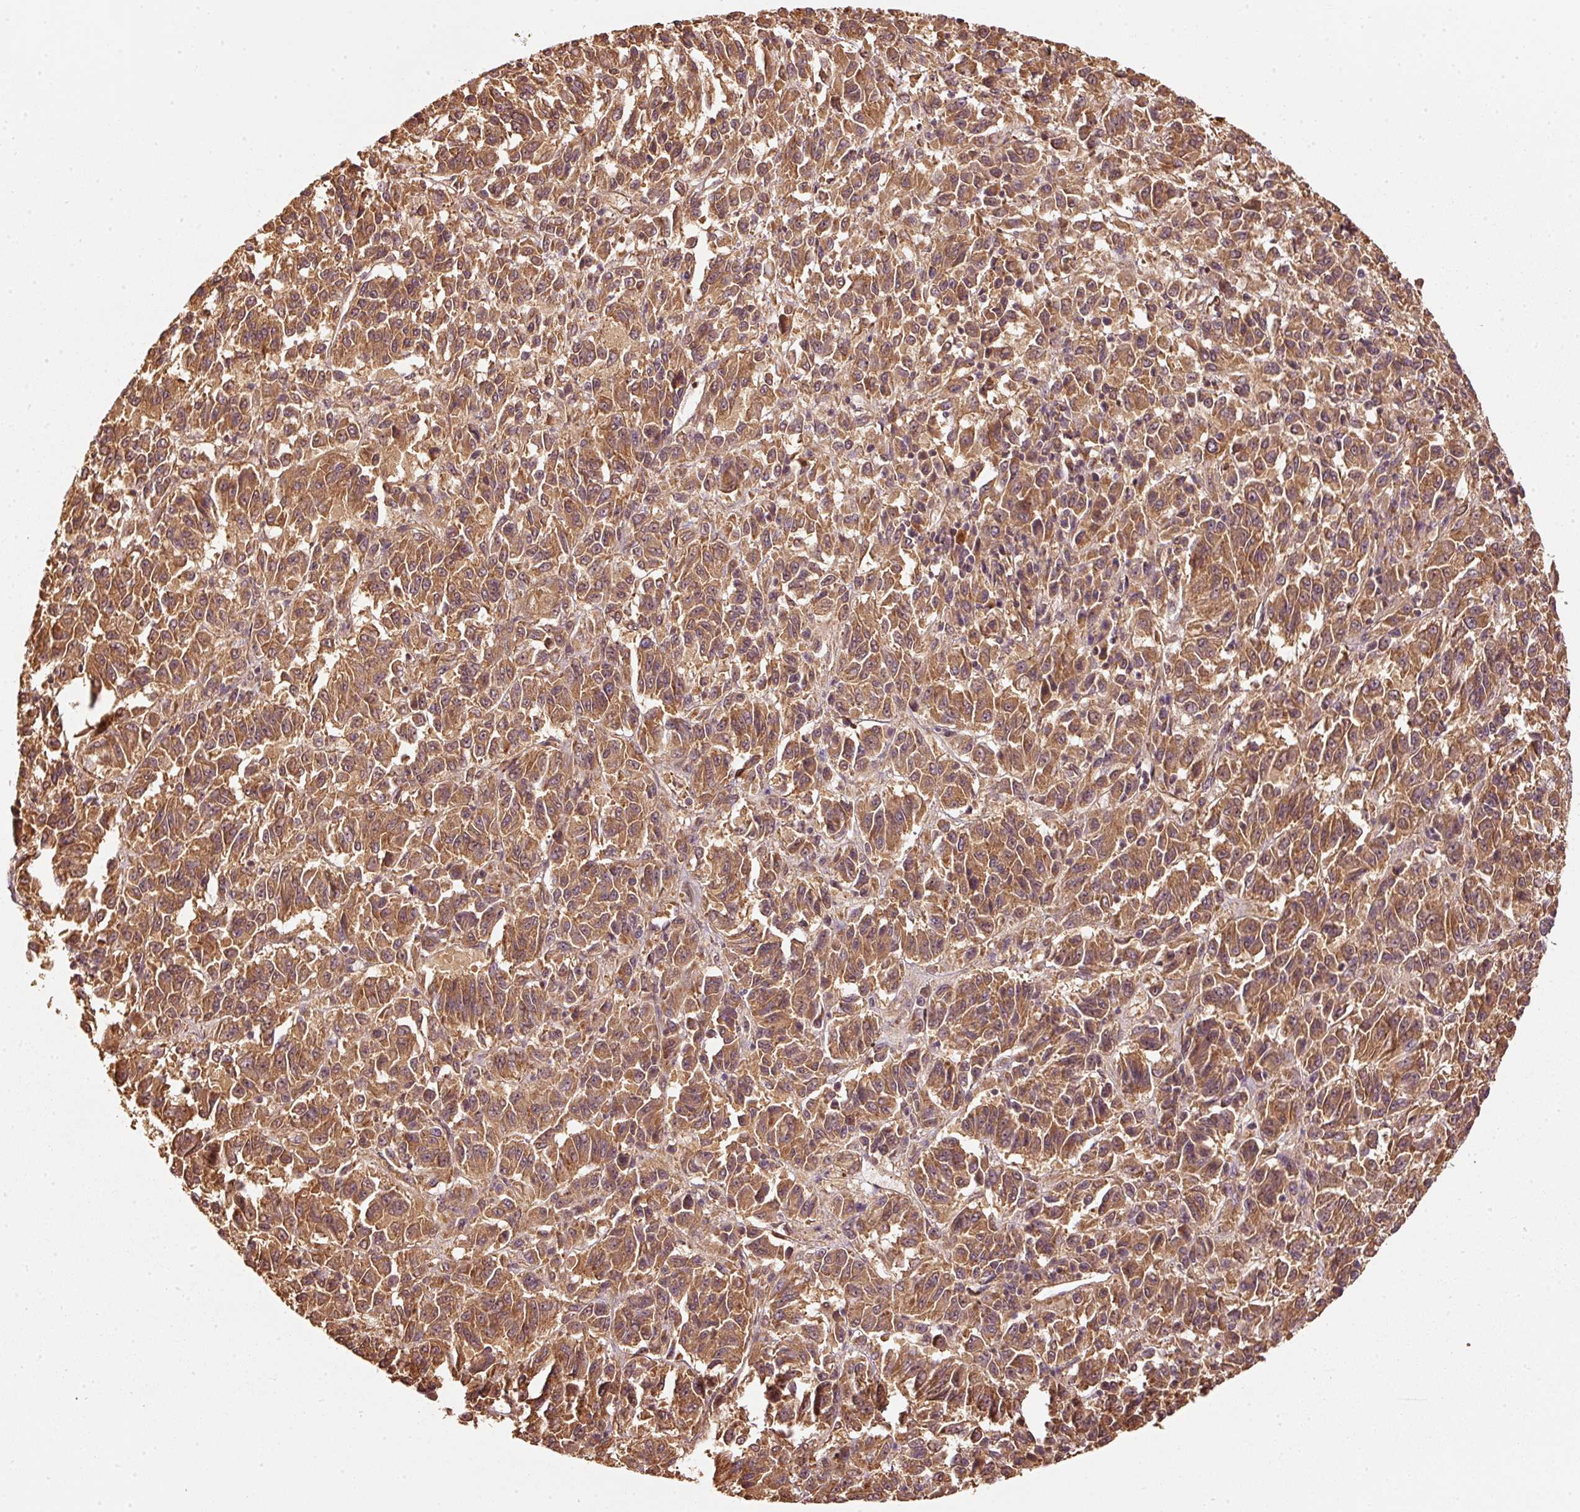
{"staining": {"intensity": "moderate", "quantity": ">75%", "location": "cytoplasmic/membranous"}, "tissue": "melanoma", "cell_type": "Tumor cells", "image_type": "cancer", "snomed": [{"axis": "morphology", "description": "Malignant melanoma, Metastatic site"}, {"axis": "topography", "description": "Lung"}], "caption": "Immunohistochemistry histopathology image of neoplastic tissue: human melanoma stained using immunohistochemistry (IHC) exhibits medium levels of moderate protein expression localized specifically in the cytoplasmic/membranous of tumor cells, appearing as a cytoplasmic/membranous brown color.", "gene": "STAU1", "patient": {"sex": "male", "age": 64}}